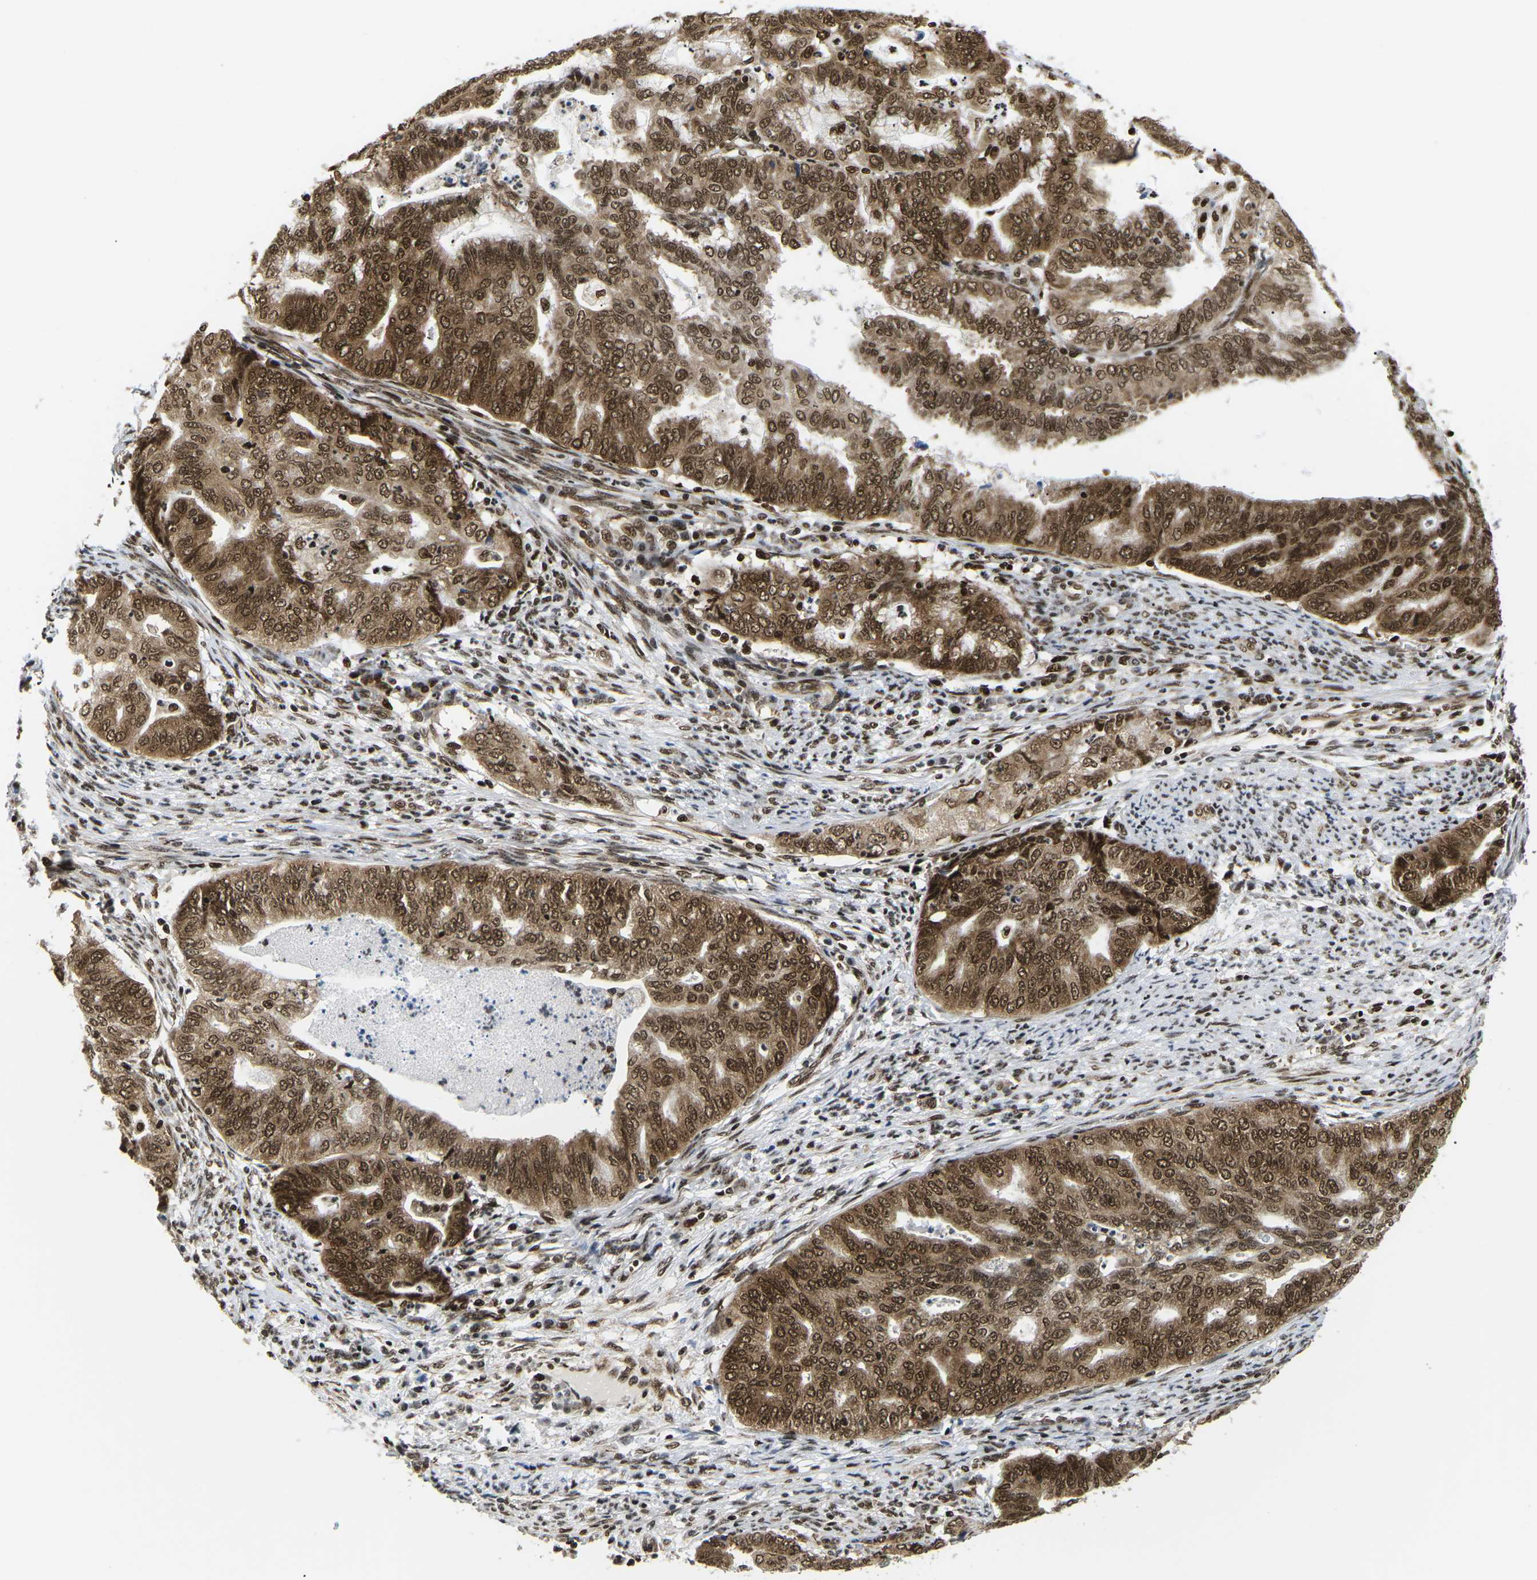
{"staining": {"intensity": "strong", "quantity": ">75%", "location": "cytoplasmic/membranous,nuclear"}, "tissue": "endometrial cancer", "cell_type": "Tumor cells", "image_type": "cancer", "snomed": [{"axis": "morphology", "description": "Adenocarcinoma, NOS"}, {"axis": "topography", "description": "Endometrium"}], "caption": "This image displays IHC staining of human endometrial adenocarcinoma, with high strong cytoplasmic/membranous and nuclear expression in approximately >75% of tumor cells.", "gene": "CELF1", "patient": {"sex": "female", "age": 79}}